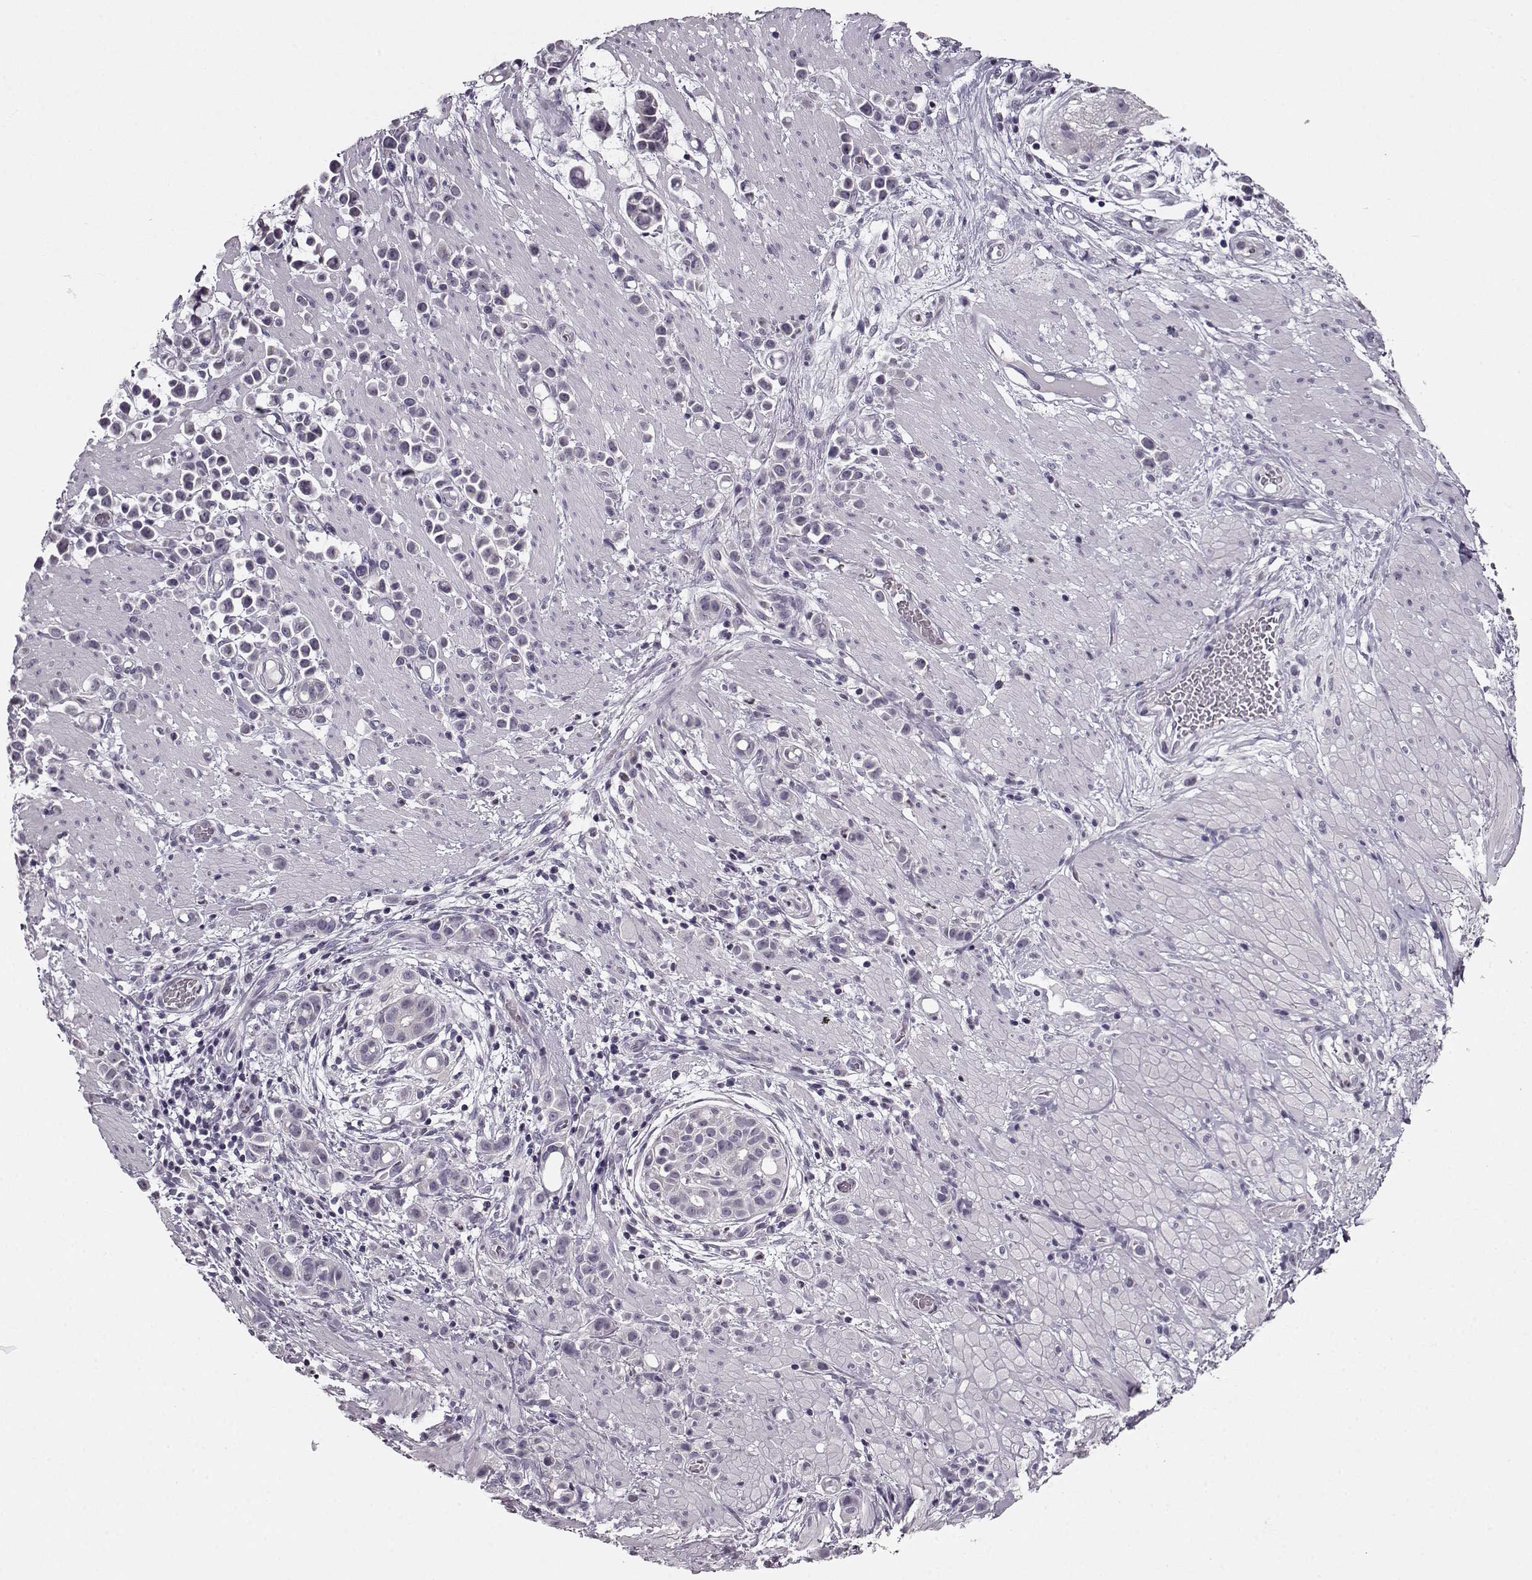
{"staining": {"intensity": "negative", "quantity": "none", "location": "none"}, "tissue": "stomach cancer", "cell_type": "Tumor cells", "image_type": "cancer", "snomed": [{"axis": "morphology", "description": "Adenocarcinoma, NOS"}, {"axis": "topography", "description": "Stomach"}], "caption": "An image of human adenocarcinoma (stomach) is negative for staining in tumor cells.", "gene": "RP1L1", "patient": {"sex": "male", "age": 82}}